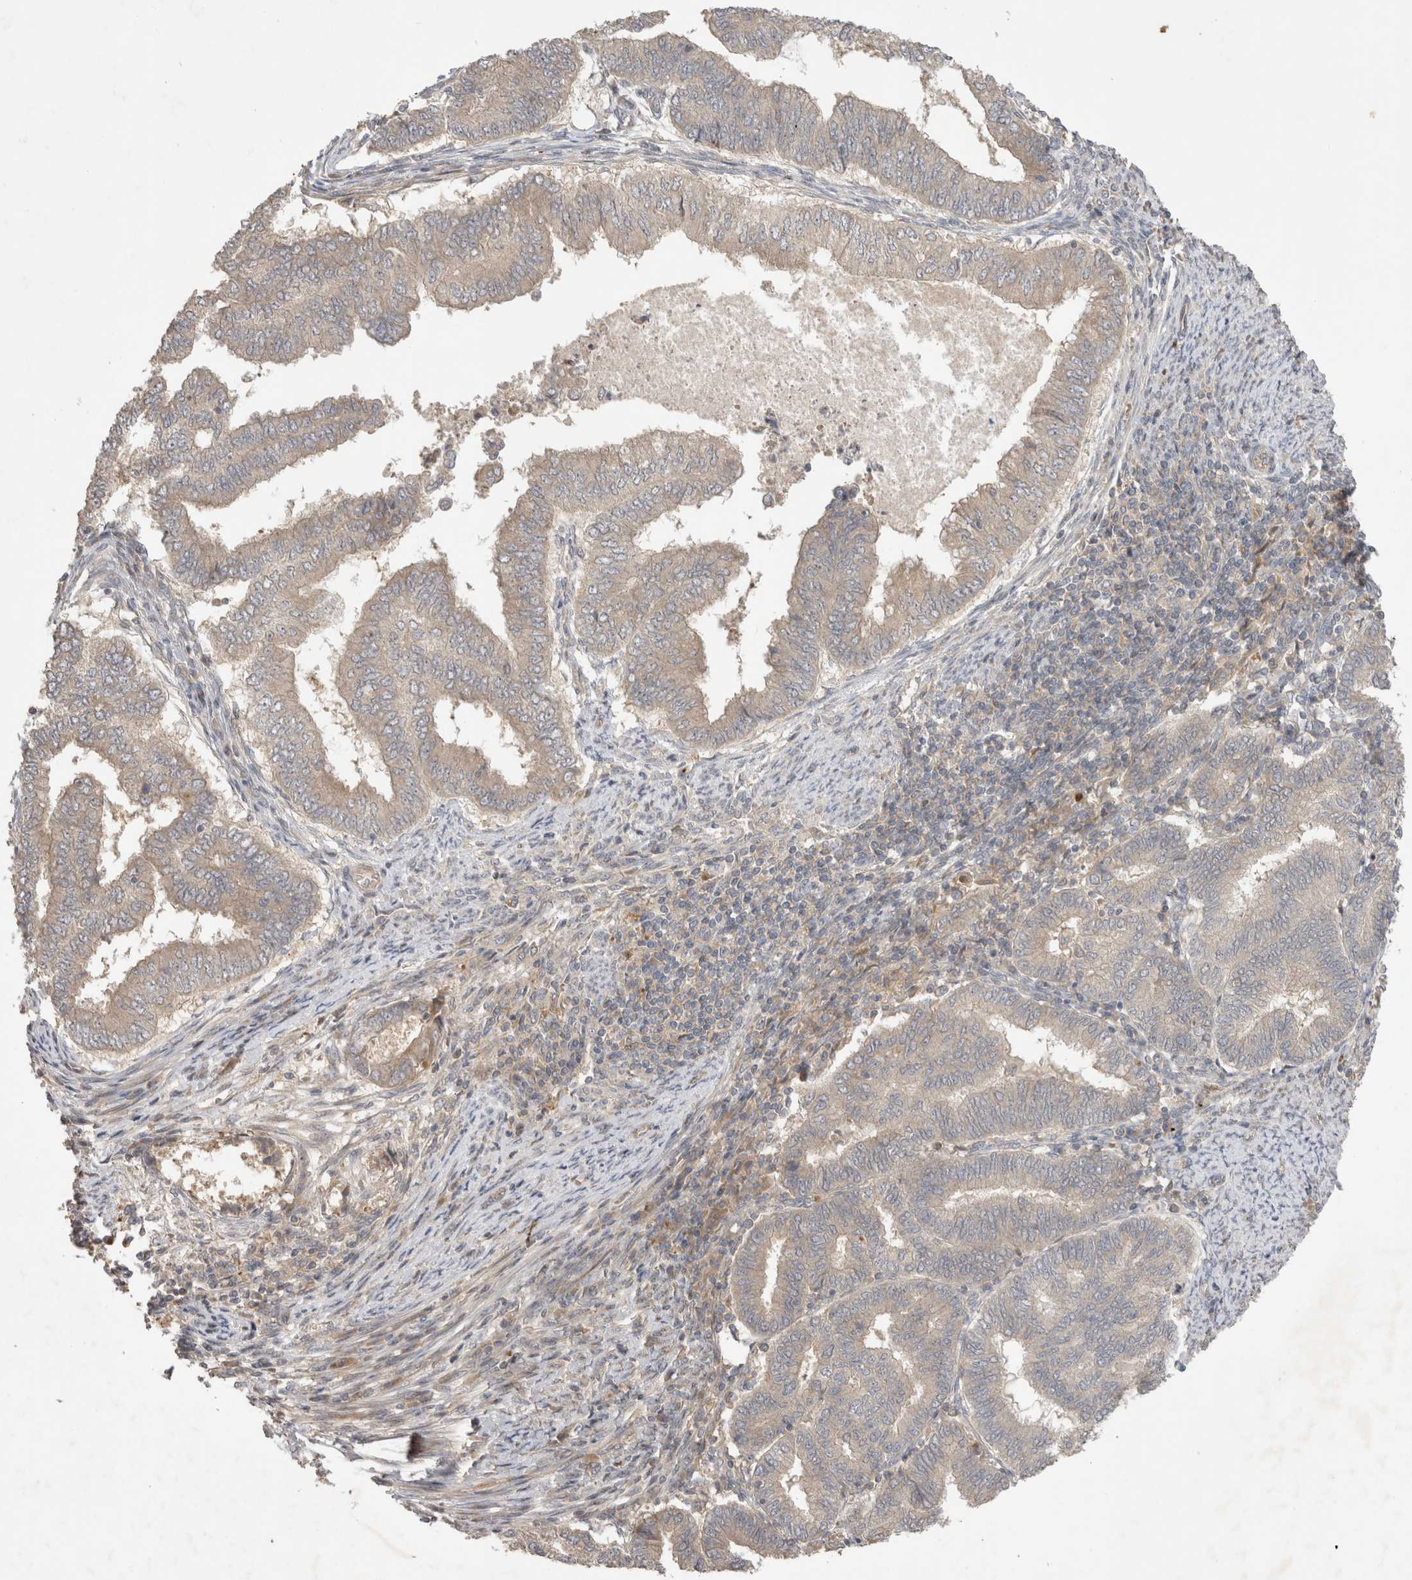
{"staining": {"intensity": "weak", "quantity": "<25%", "location": "cytoplasmic/membranous"}, "tissue": "endometrial cancer", "cell_type": "Tumor cells", "image_type": "cancer", "snomed": [{"axis": "morphology", "description": "Polyp, NOS"}, {"axis": "morphology", "description": "Adenocarcinoma, NOS"}, {"axis": "morphology", "description": "Adenoma, NOS"}, {"axis": "topography", "description": "Endometrium"}], "caption": "IHC of human adenoma (endometrial) reveals no staining in tumor cells.", "gene": "PPP1R42", "patient": {"sex": "female", "age": 79}}